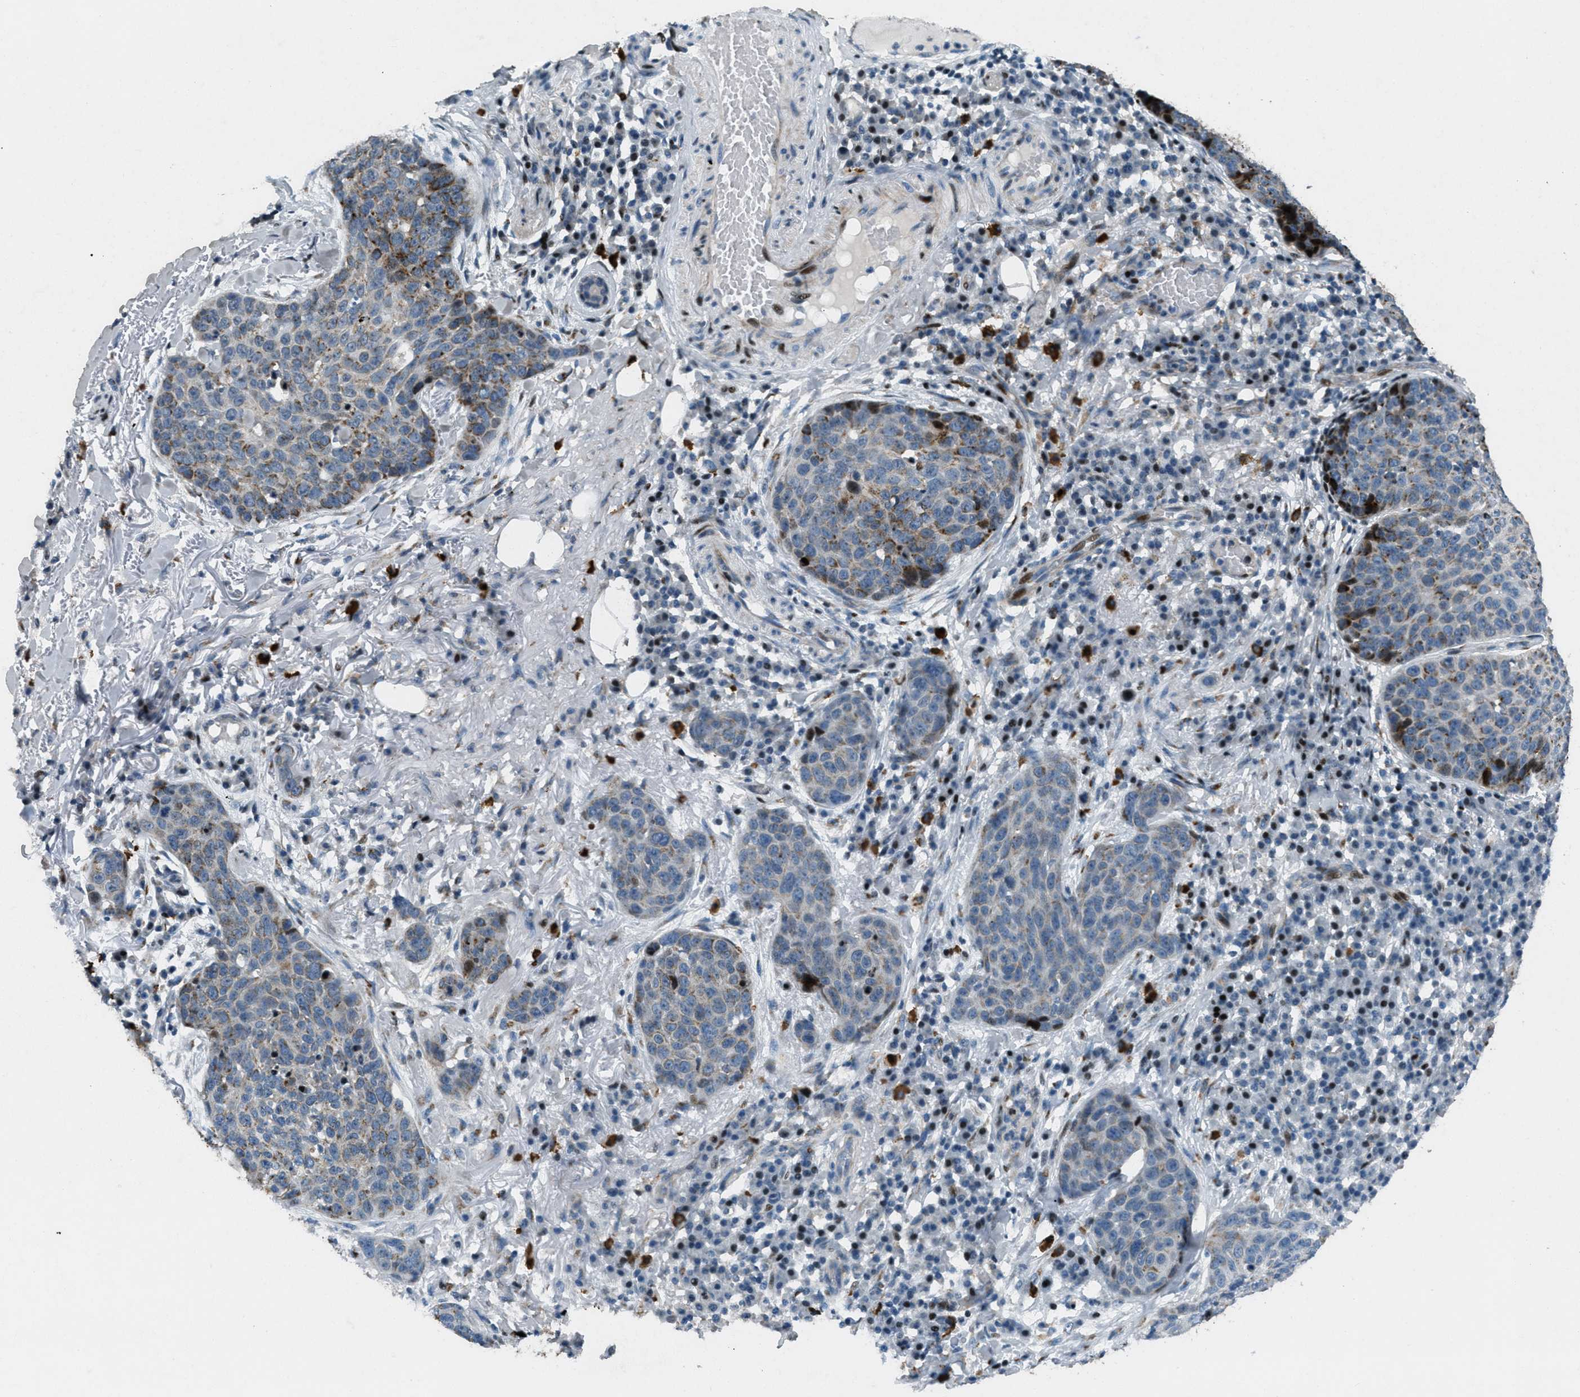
{"staining": {"intensity": "moderate", "quantity": "<25%", "location": "cytoplasmic/membranous"}, "tissue": "skin cancer", "cell_type": "Tumor cells", "image_type": "cancer", "snomed": [{"axis": "morphology", "description": "Squamous cell carcinoma in situ, NOS"}, {"axis": "morphology", "description": "Squamous cell carcinoma, NOS"}, {"axis": "topography", "description": "Skin"}], "caption": "Protein staining of skin cancer tissue reveals moderate cytoplasmic/membranous staining in approximately <25% of tumor cells. The protein is shown in brown color, while the nuclei are stained blue.", "gene": "GPC6", "patient": {"sex": "male", "age": 93}}